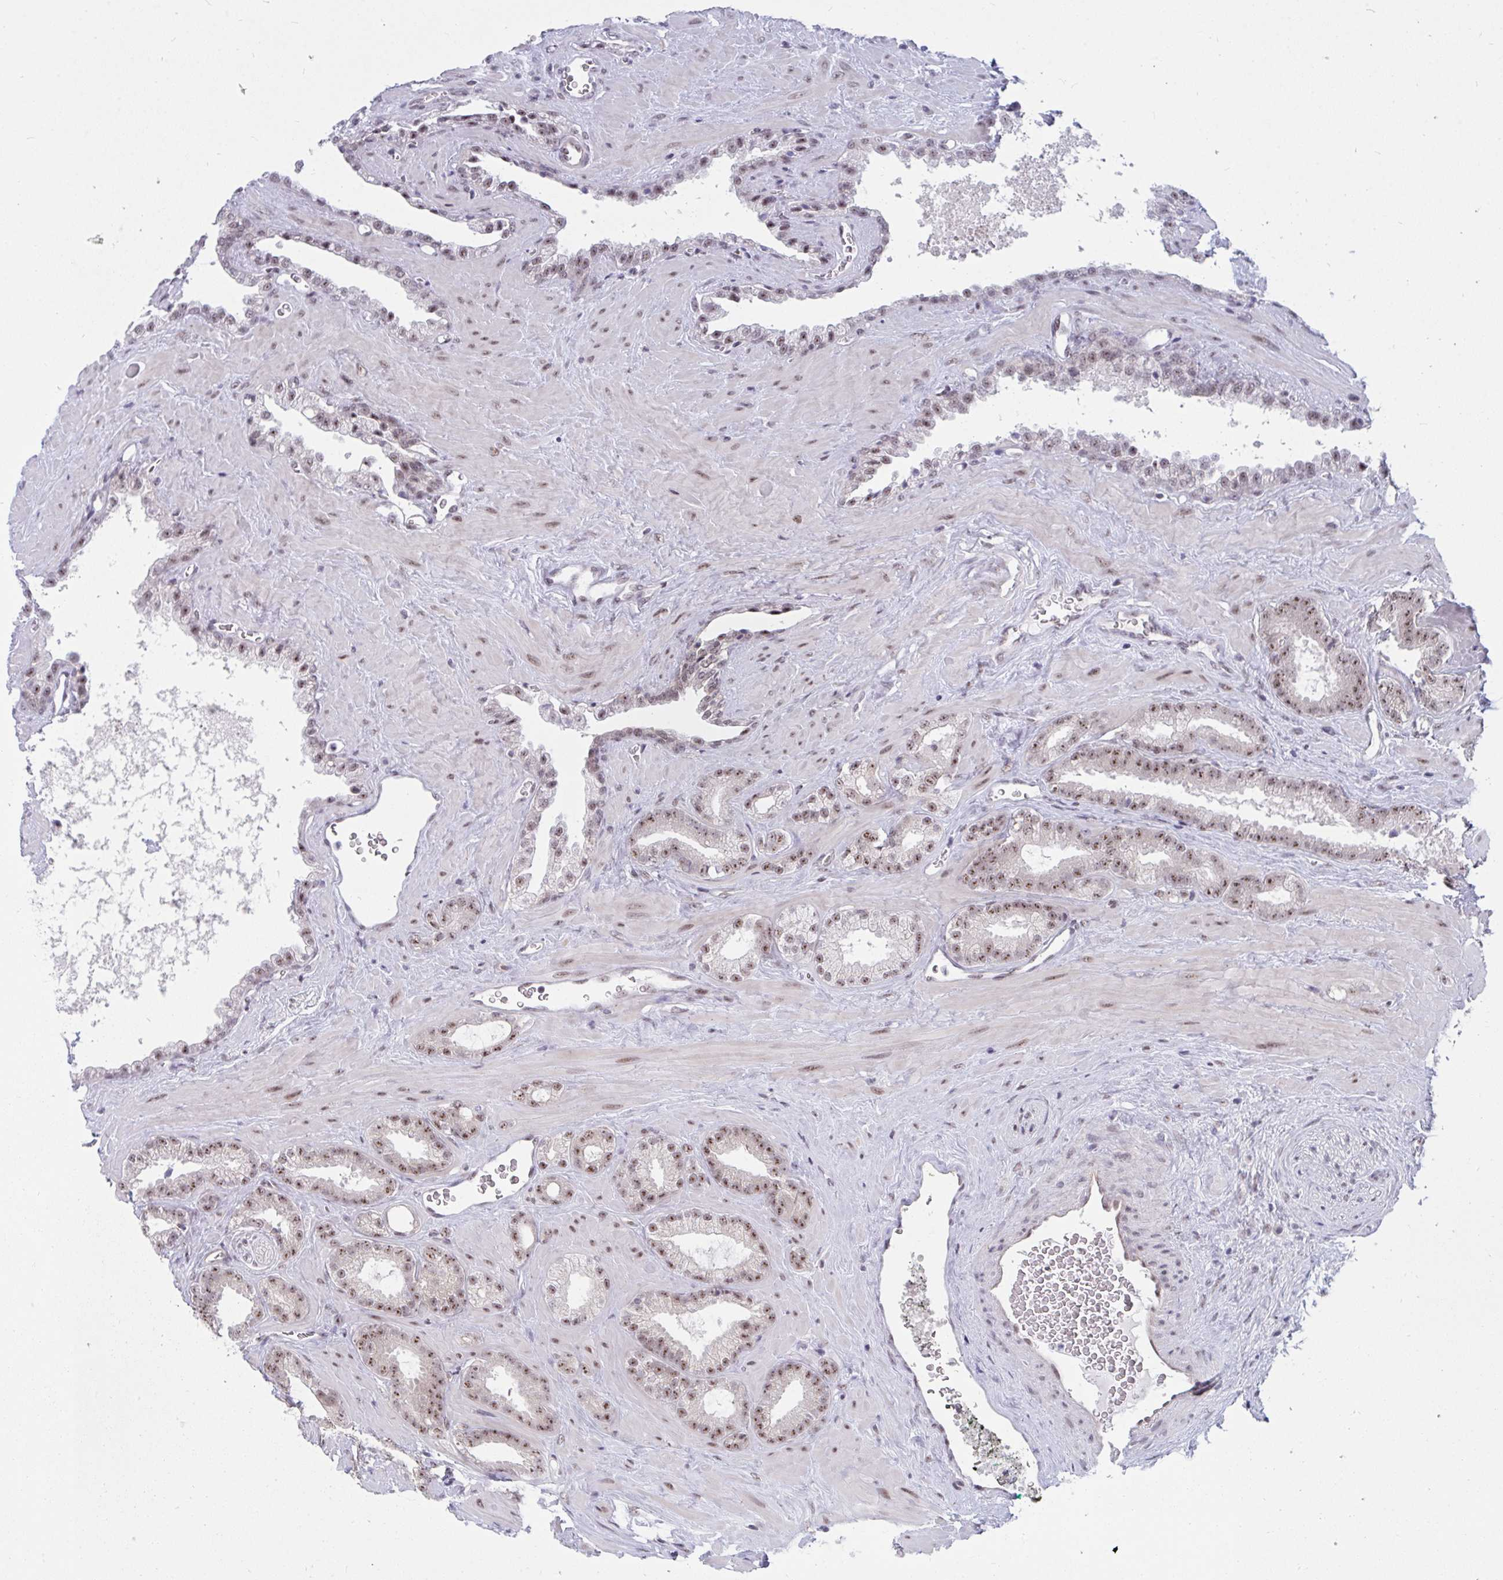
{"staining": {"intensity": "moderate", "quantity": ">75%", "location": "nuclear"}, "tissue": "prostate cancer", "cell_type": "Tumor cells", "image_type": "cancer", "snomed": [{"axis": "morphology", "description": "Adenocarcinoma, Low grade"}, {"axis": "topography", "description": "Prostate"}], "caption": "Tumor cells exhibit moderate nuclear staining in about >75% of cells in prostate cancer. (DAB IHC, brown staining for protein, blue staining for nuclei).", "gene": "PRR14", "patient": {"sex": "male", "age": 62}}